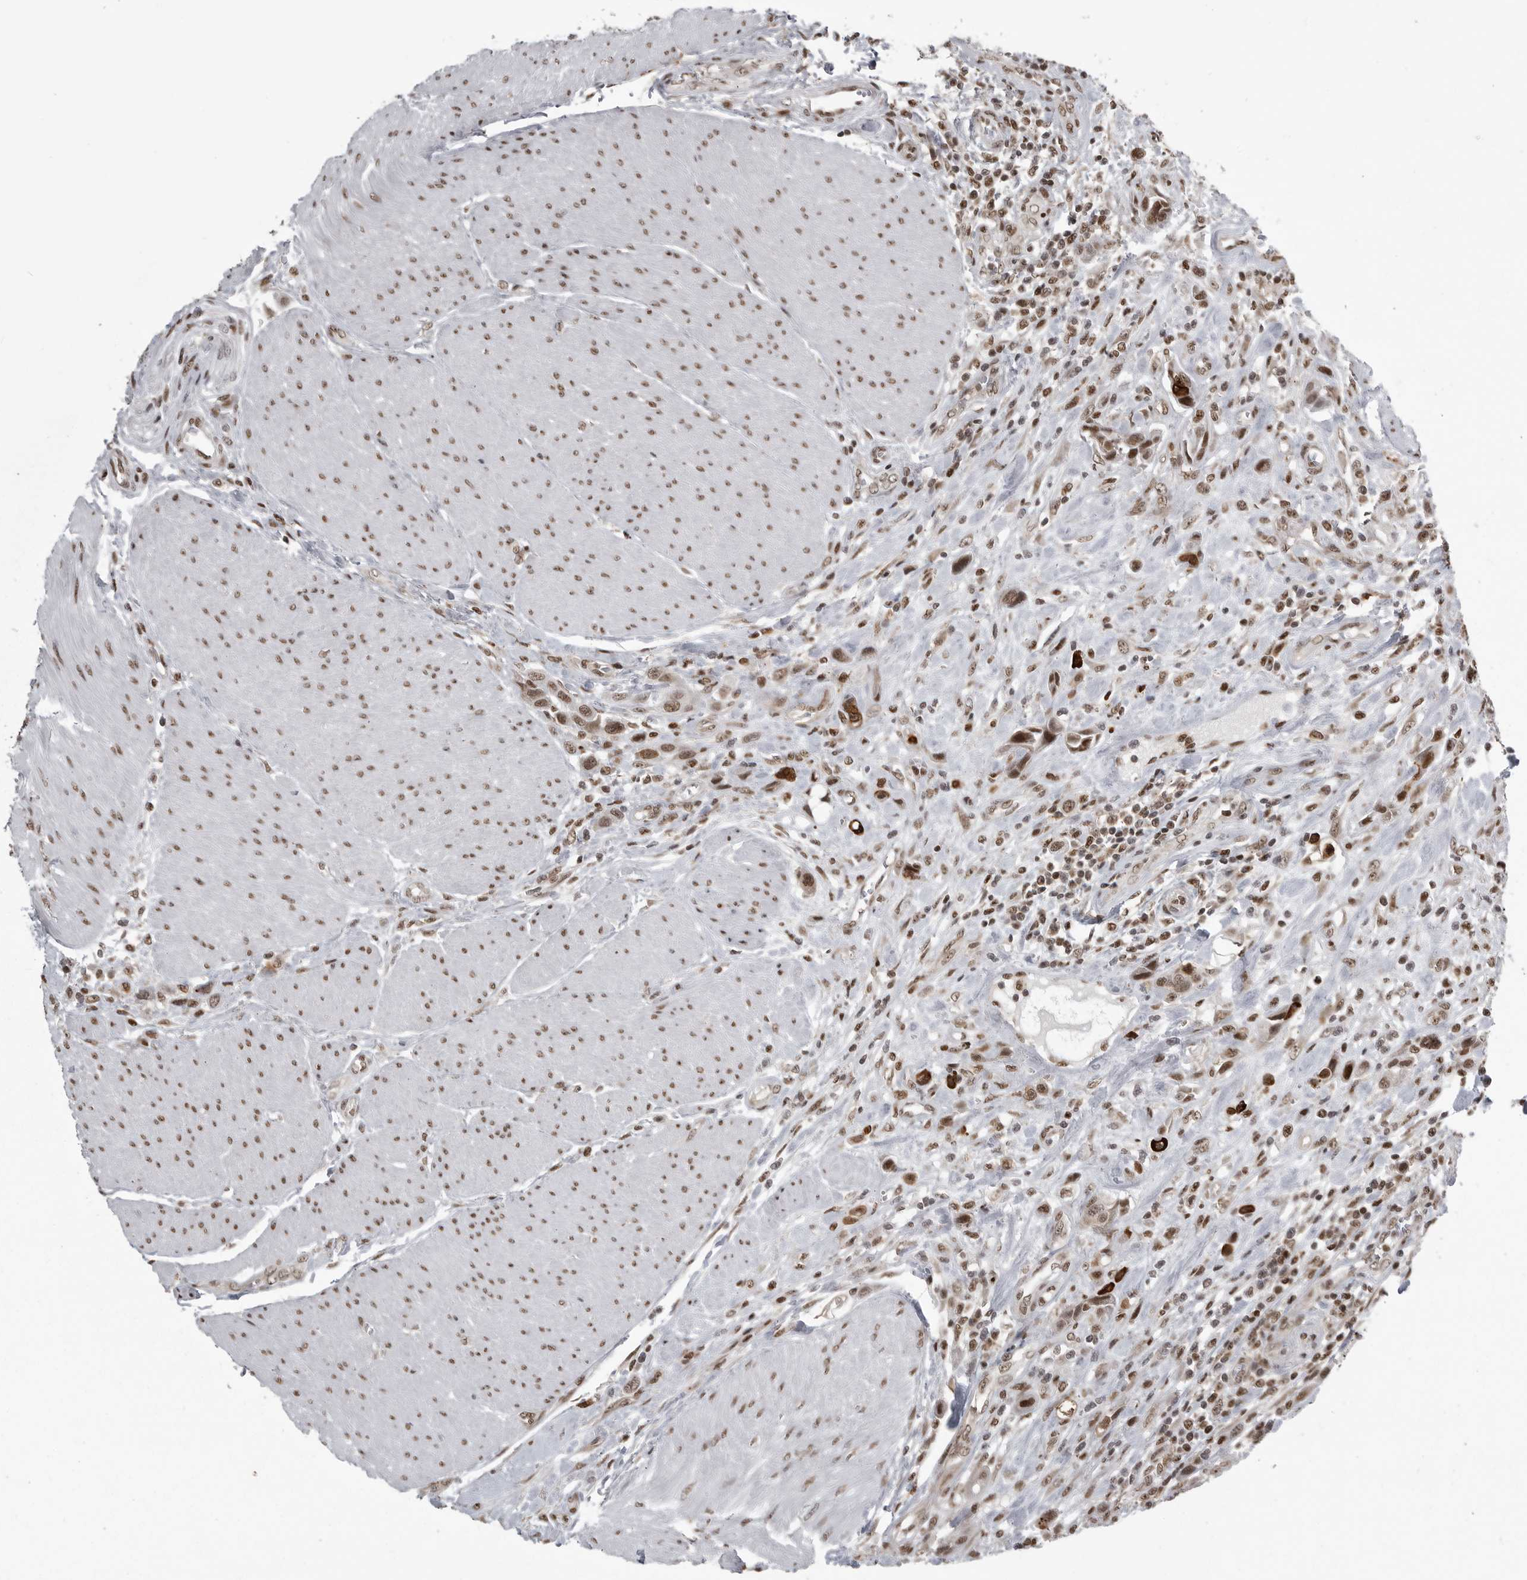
{"staining": {"intensity": "moderate", "quantity": ">75%", "location": "nuclear"}, "tissue": "urothelial cancer", "cell_type": "Tumor cells", "image_type": "cancer", "snomed": [{"axis": "morphology", "description": "Urothelial carcinoma, High grade"}, {"axis": "topography", "description": "Urinary bladder"}], "caption": "About >75% of tumor cells in human high-grade urothelial carcinoma display moderate nuclear protein staining as visualized by brown immunohistochemical staining.", "gene": "YAF2", "patient": {"sex": "male", "age": 50}}